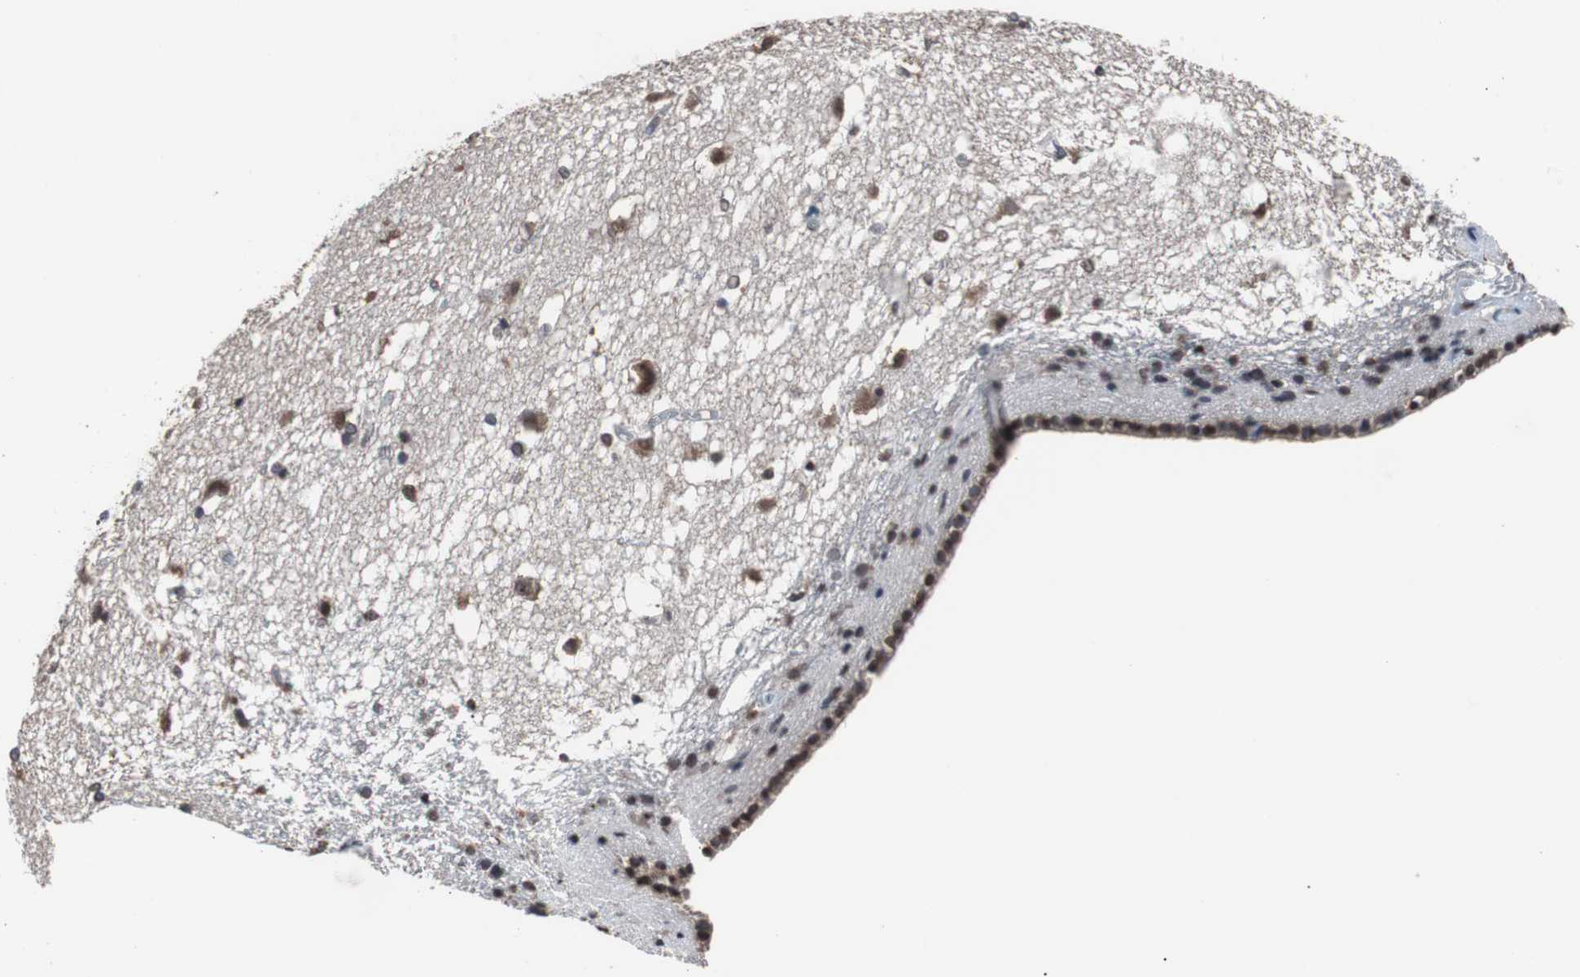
{"staining": {"intensity": "weak", "quantity": "25%-75%", "location": "nuclear"}, "tissue": "caudate", "cell_type": "Glial cells", "image_type": "normal", "snomed": [{"axis": "morphology", "description": "Normal tissue, NOS"}, {"axis": "topography", "description": "Lateral ventricle wall"}], "caption": "Protein expression analysis of unremarkable caudate demonstrates weak nuclear expression in approximately 25%-75% of glial cells. The staining is performed using DAB (3,3'-diaminobenzidine) brown chromogen to label protein expression. The nuclei are counter-stained blue using hematoxylin.", "gene": "MED27", "patient": {"sex": "female", "age": 19}}